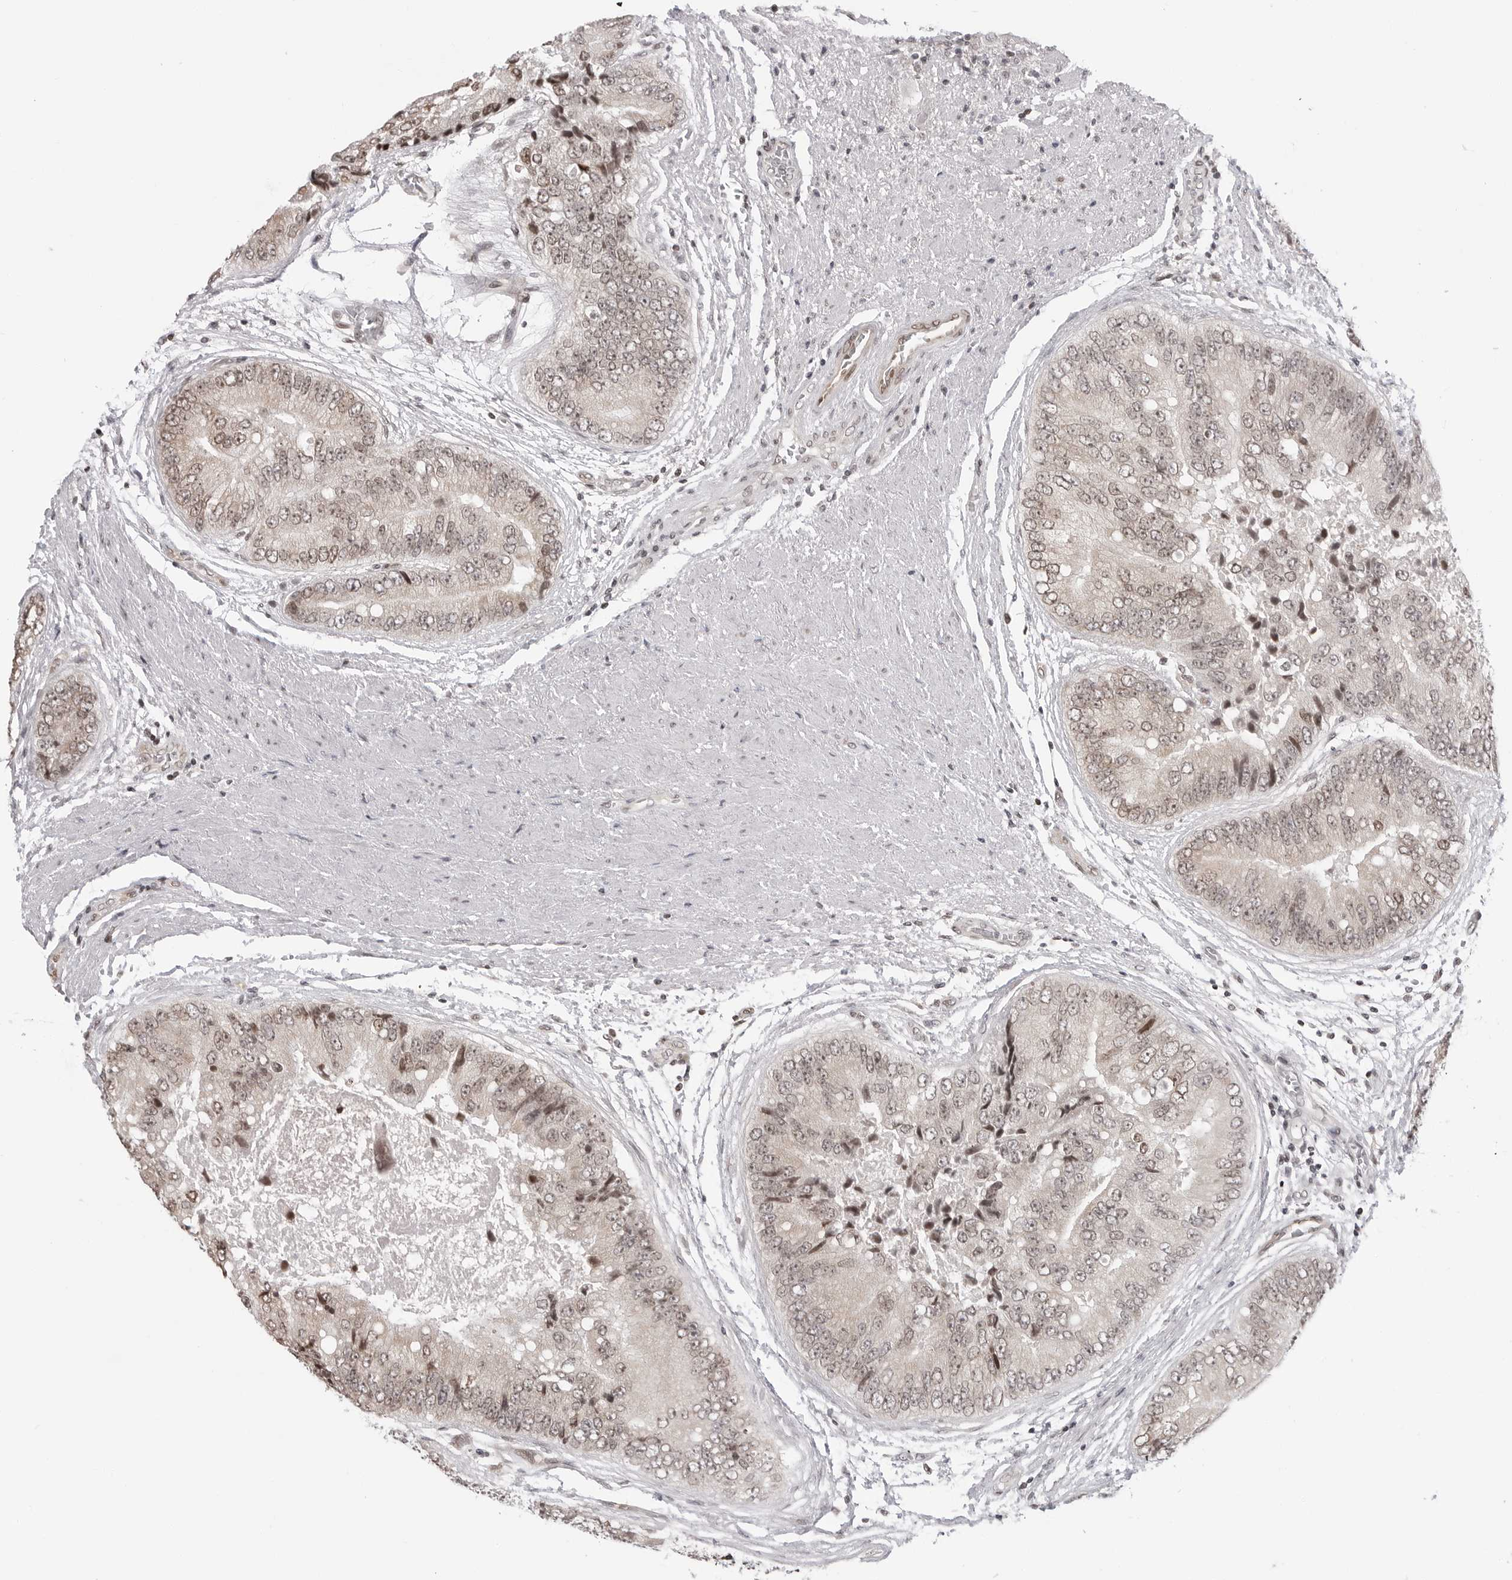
{"staining": {"intensity": "weak", "quantity": ">75%", "location": "cytoplasmic/membranous,nuclear"}, "tissue": "prostate cancer", "cell_type": "Tumor cells", "image_type": "cancer", "snomed": [{"axis": "morphology", "description": "Adenocarcinoma, High grade"}, {"axis": "topography", "description": "Prostate"}], "caption": "Human high-grade adenocarcinoma (prostate) stained for a protein (brown) reveals weak cytoplasmic/membranous and nuclear positive expression in about >75% of tumor cells.", "gene": "C8orf33", "patient": {"sex": "male", "age": 70}}